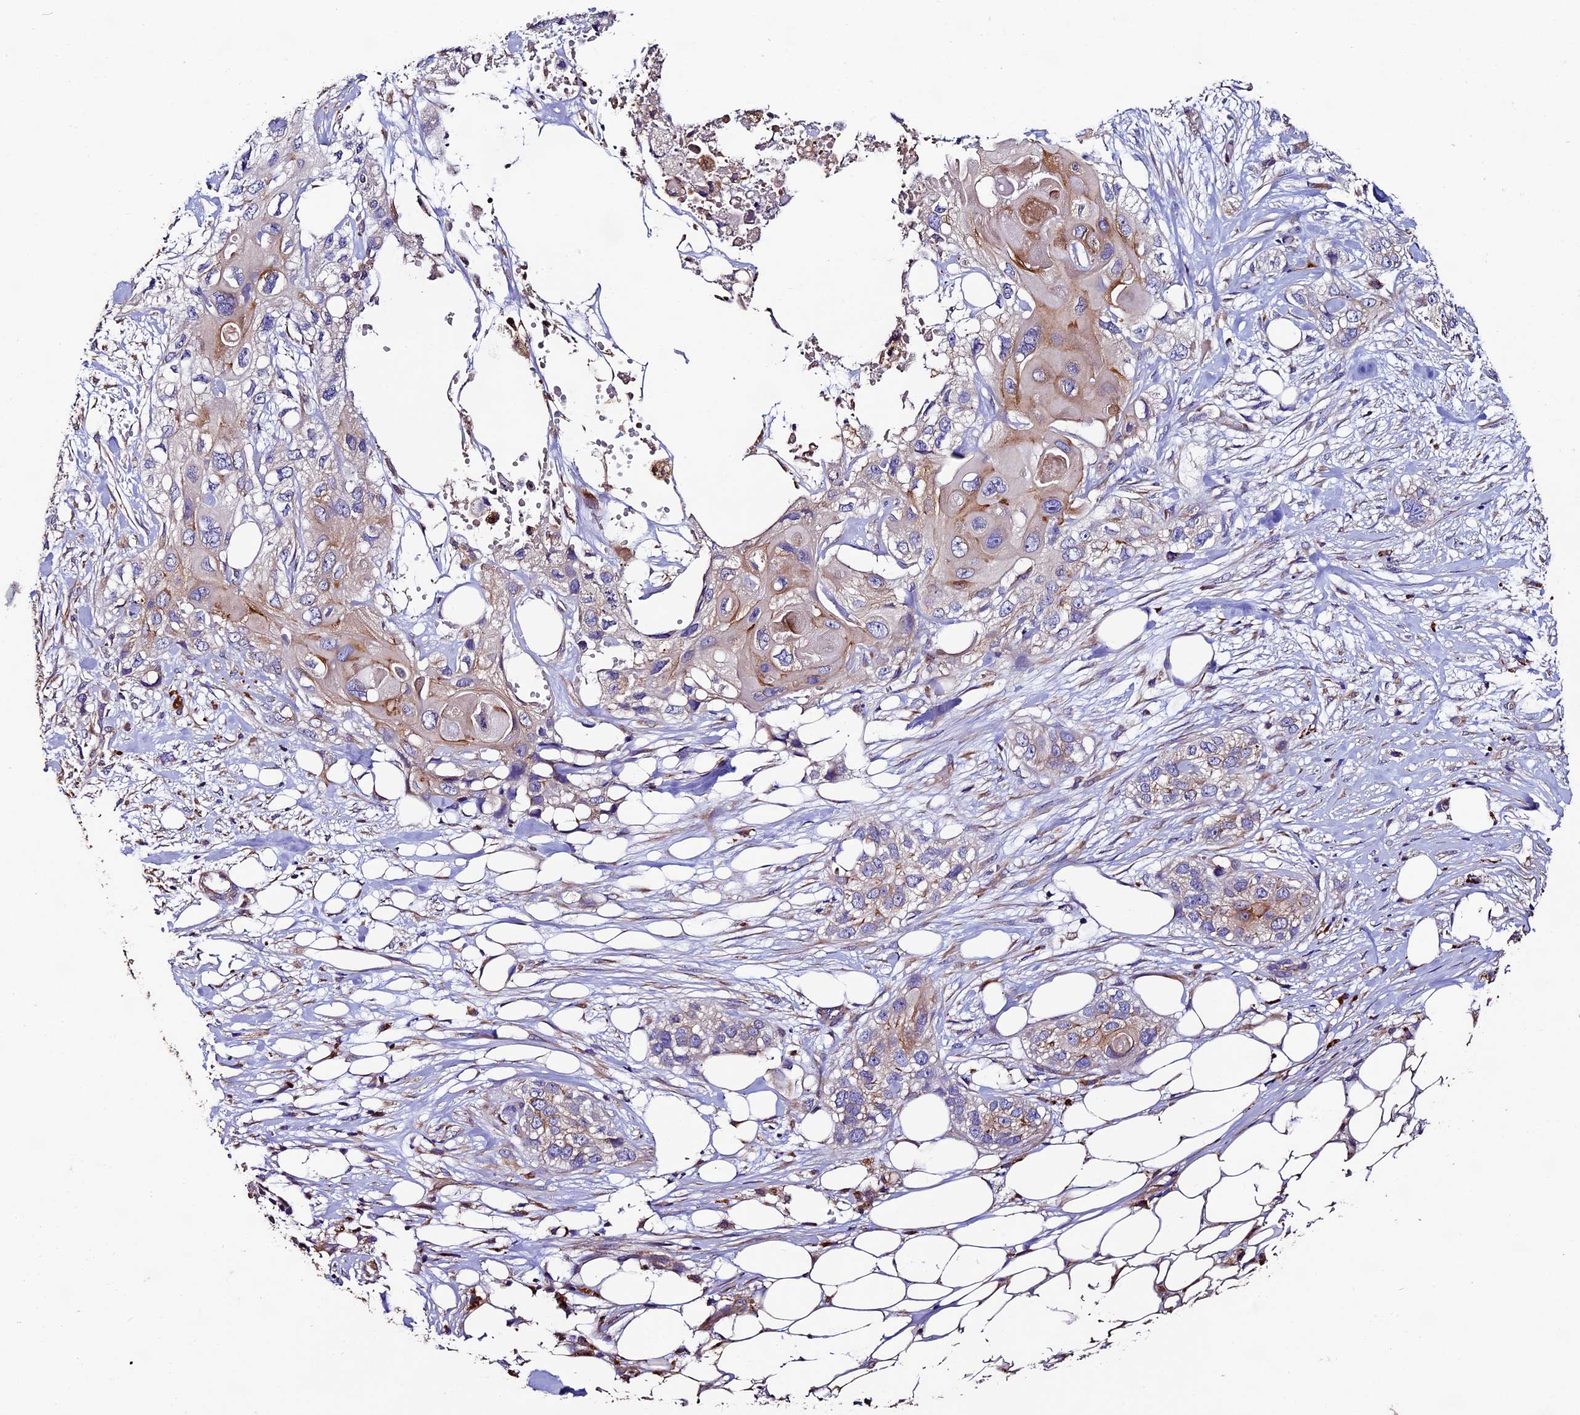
{"staining": {"intensity": "weak", "quantity": "25%-75%", "location": "cytoplasmic/membranous"}, "tissue": "skin cancer", "cell_type": "Tumor cells", "image_type": "cancer", "snomed": [{"axis": "morphology", "description": "Normal tissue, NOS"}, {"axis": "morphology", "description": "Squamous cell carcinoma, NOS"}, {"axis": "topography", "description": "Skin"}], "caption": "Protein staining shows weak cytoplasmic/membranous expression in about 25%-75% of tumor cells in skin cancer. The staining is performed using DAB brown chromogen to label protein expression. The nuclei are counter-stained blue using hematoxylin.", "gene": "CLN5", "patient": {"sex": "male", "age": 72}}